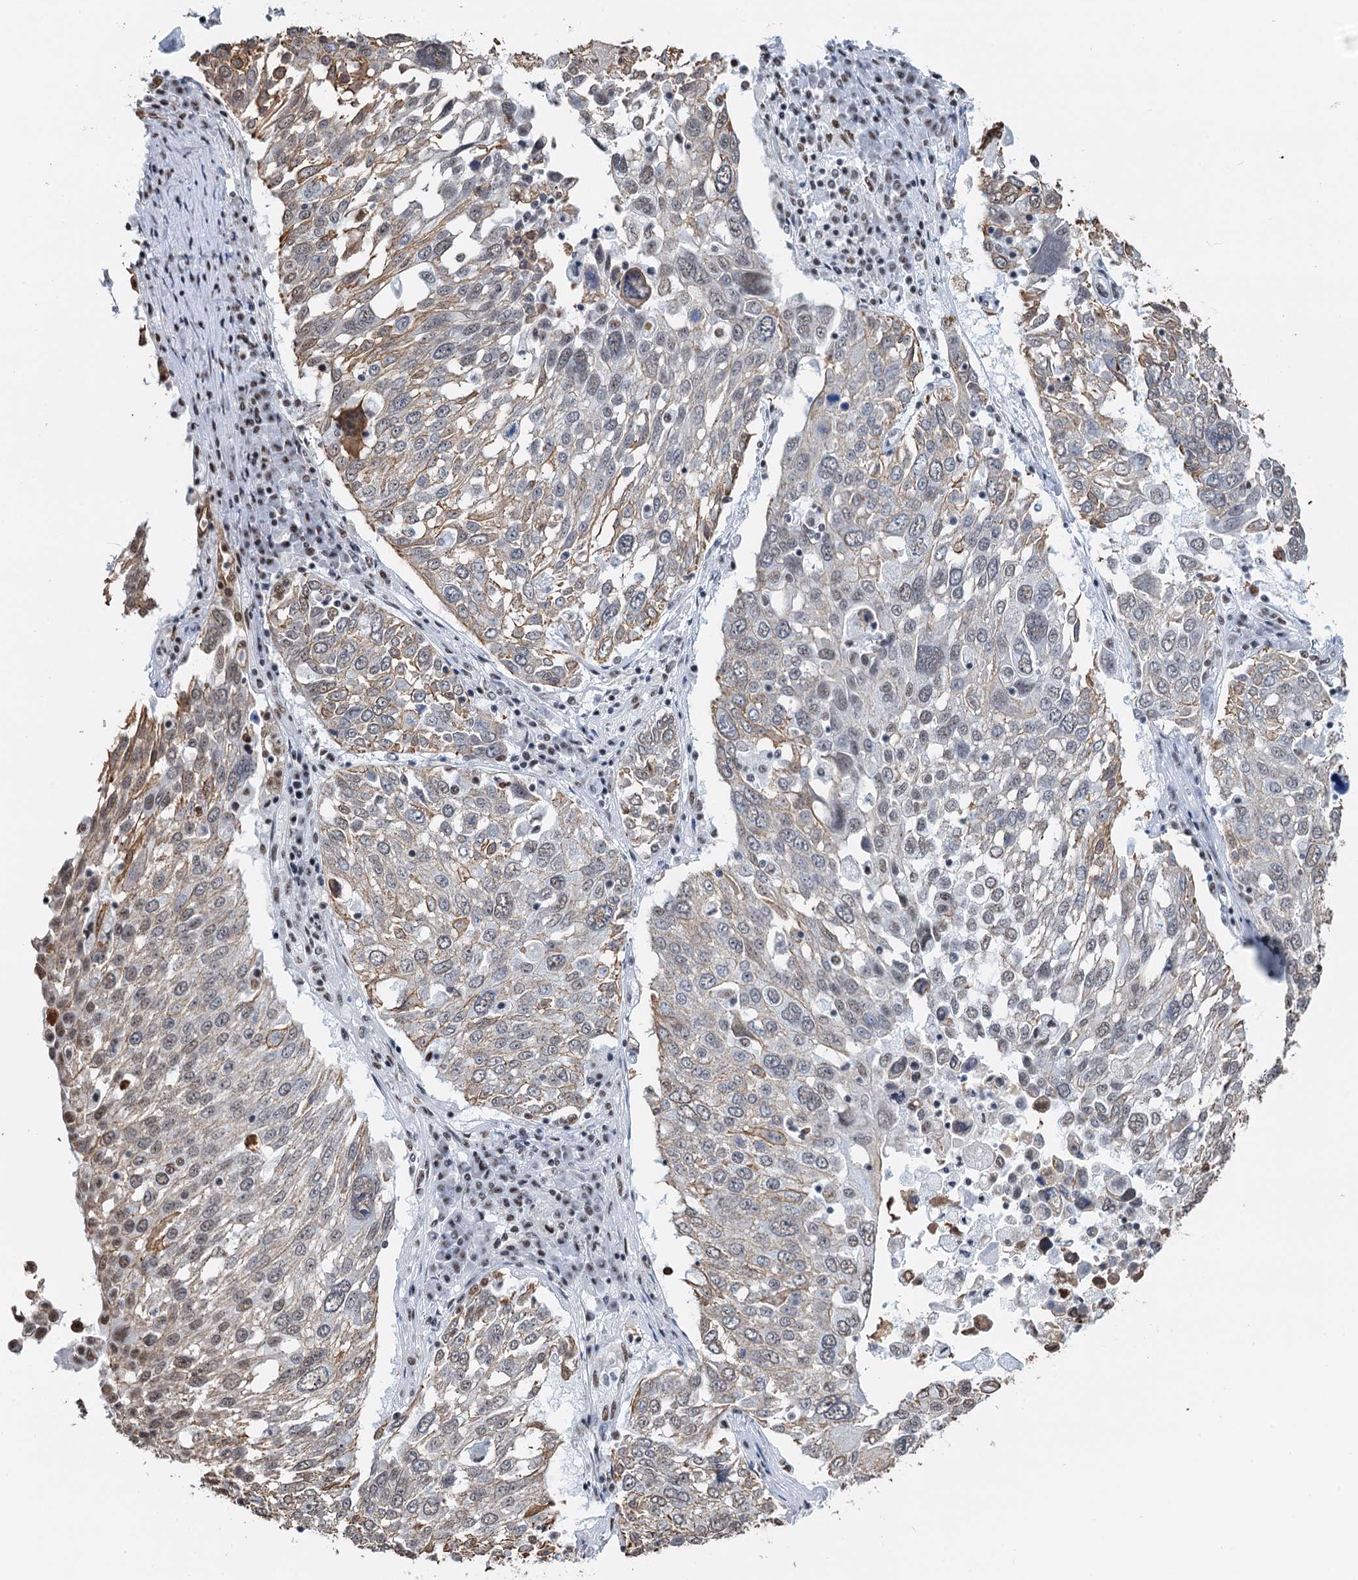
{"staining": {"intensity": "negative", "quantity": "none", "location": "none"}, "tissue": "lung cancer", "cell_type": "Tumor cells", "image_type": "cancer", "snomed": [{"axis": "morphology", "description": "Squamous cell carcinoma, NOS"}, {"axis": "topography", "description": "Lung"}], "caption": "Immunohistochemical staining of human lung squamous cell carcinoma demonstrates no significant positivity in tumor cells.", "gene": "ZNF609", "patient": {"sex": "male", "age": 65}}